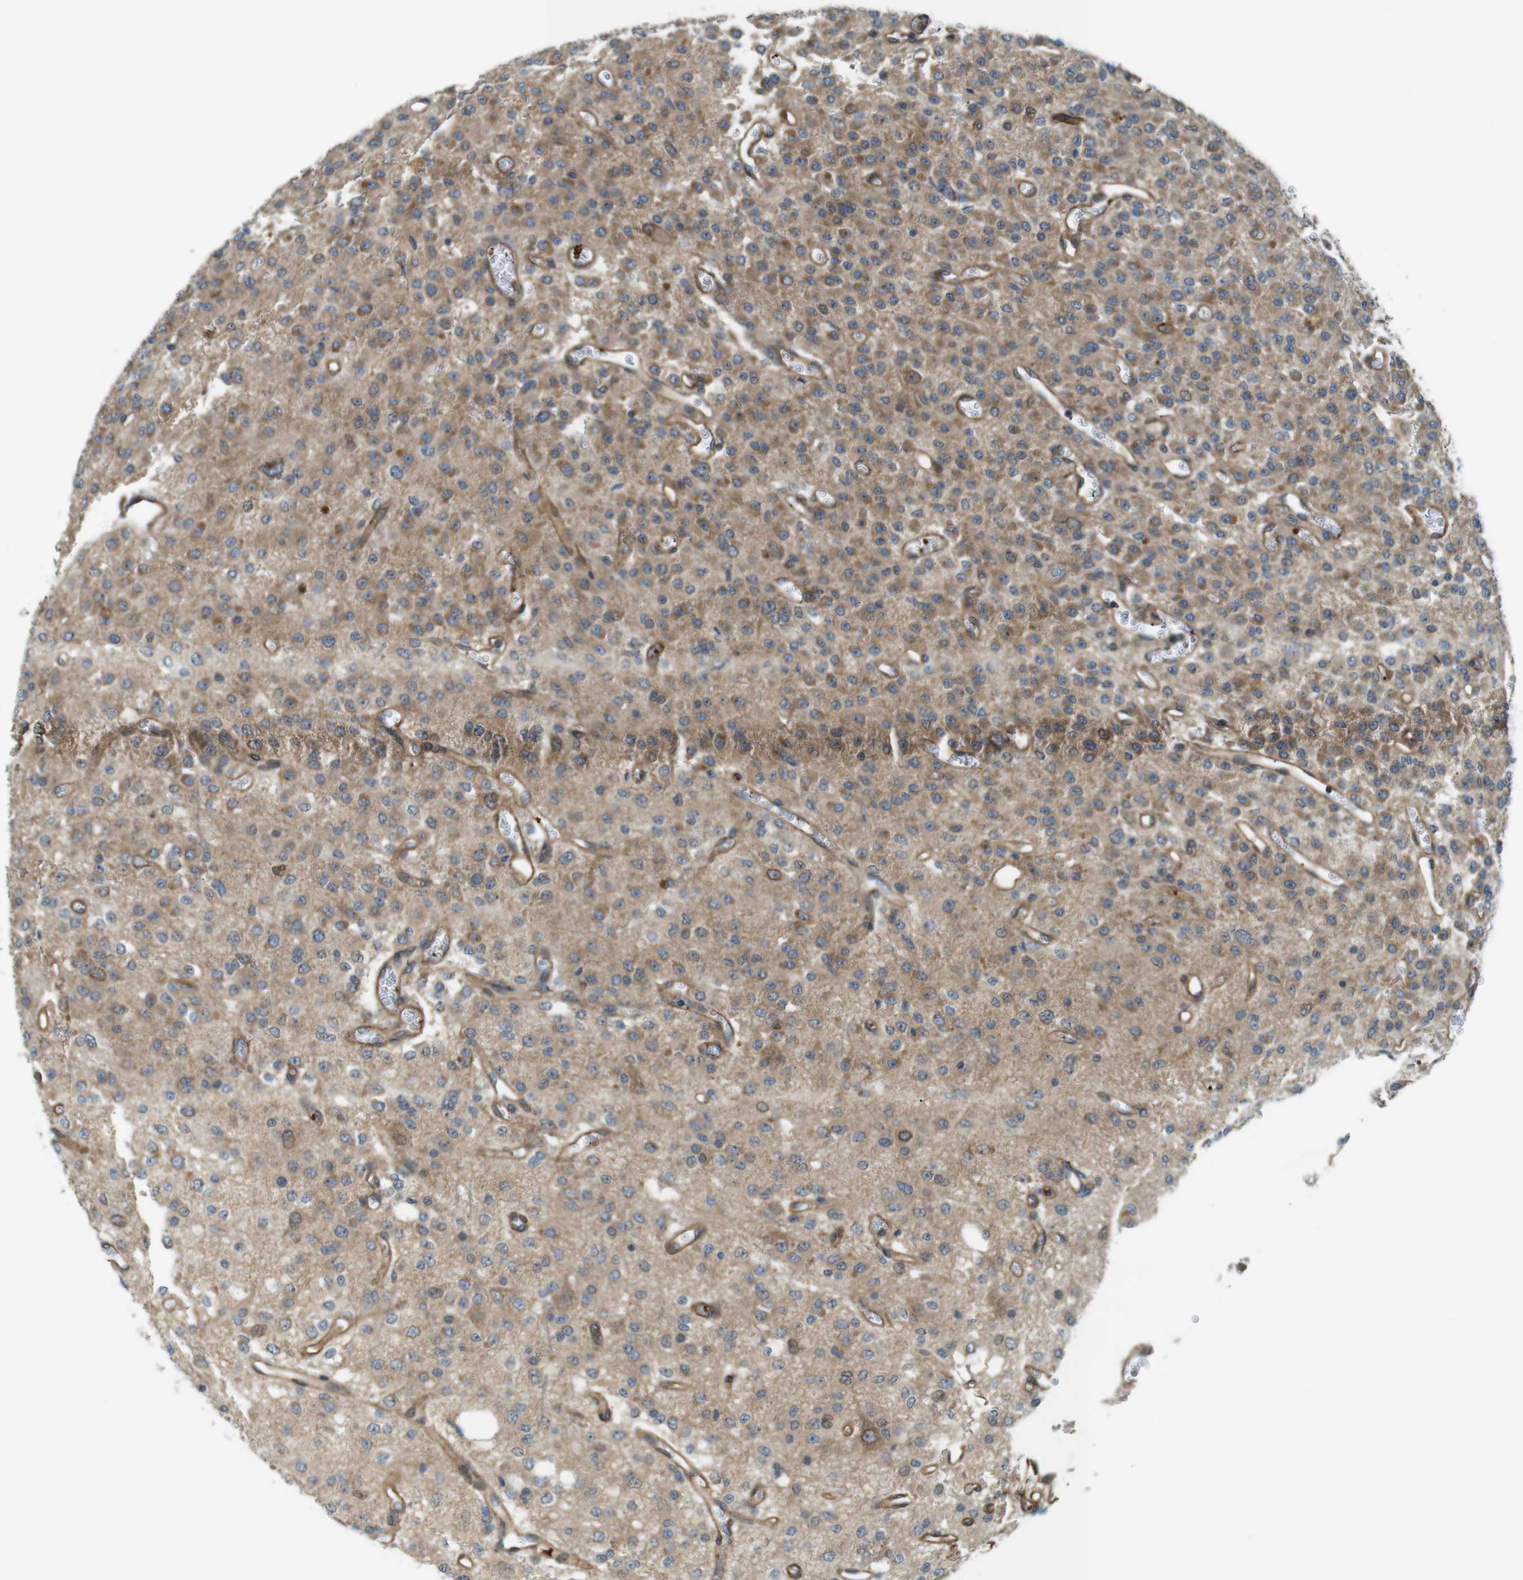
{"staining": {"intensity": "moderate", "quantity": ">75%", "location": "cytoplasmic/membranous"}, "tissue": "glioma", "cell_type": "Tumor cells", "image_type": "cancer", "snomed": [{"axis": "morphology", "description": "Glioma, malignant, Low grade"}, {"axis": "topography", "description": "Brain"}], "caption": "There is medium levels of moderate cytoplasmic/membranous staining in tumor cells of glioma, as demonstrated by immunohistochemical staining (brown color).", "gene": "TSC1", "patient": {"sex": "male", "age": 38}}